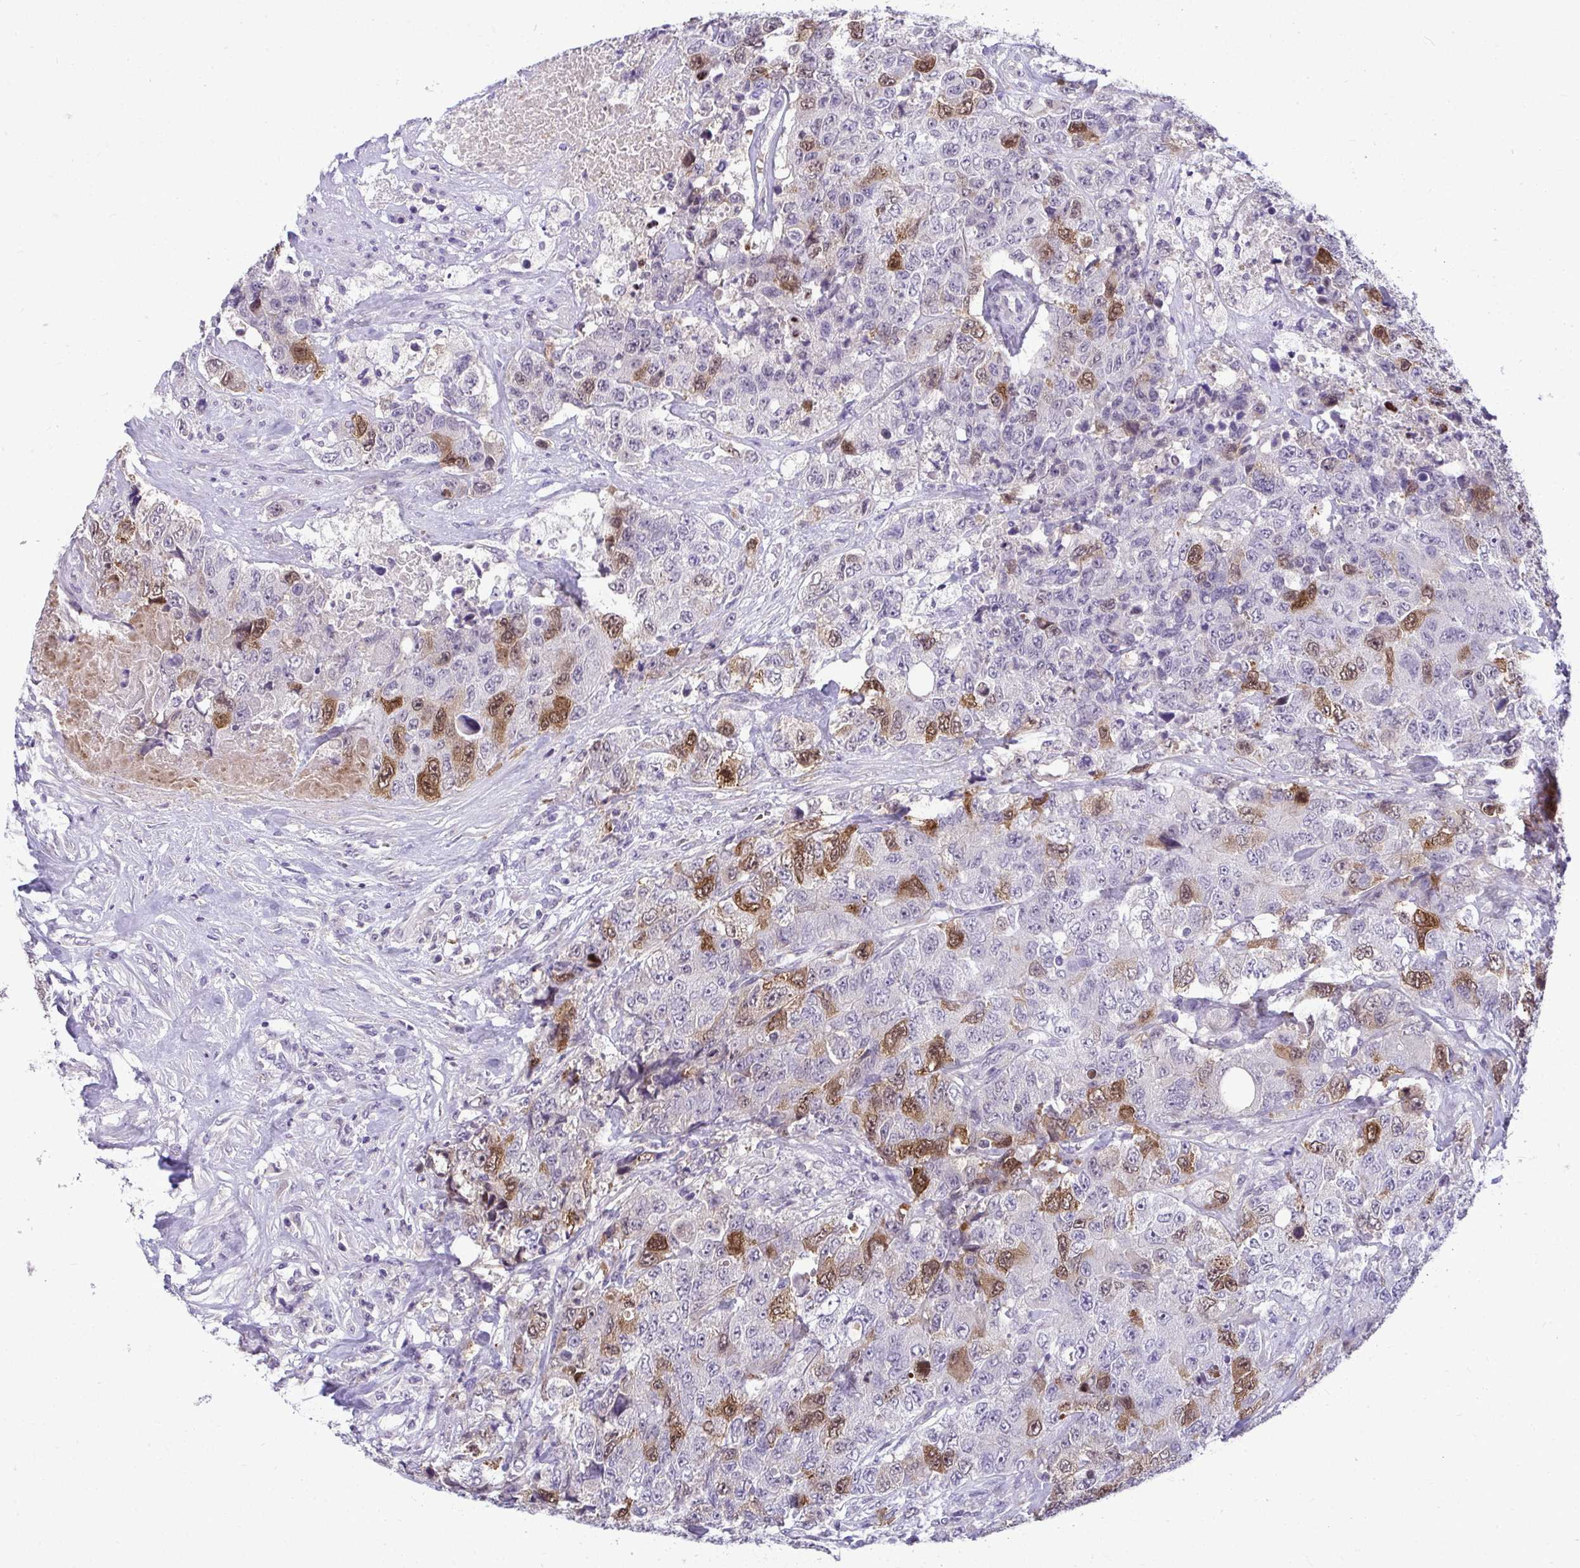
{"staining": {"intensity": "moderate", "quantity": "<25%", "location": "cytoplasmic/membranous,nuclear"}, "tissue": "urothelial cancer", "cell_type": "Tumor cells", "image_type": "cancer", "snomed": [{"axis": "morphology", "description": "Urothelial carcinoma, High grade"}, {"axis": "topography", "description": "Urinary bladder"}], "caption": "Protein analysis of urothelial cancer tissue displays moderate cytoplasmic/membranous and nuclear positivity in approximately <25% of tumor cells.", "gene": "CDC20", "patient": {"sex": "female", "age": 78}}